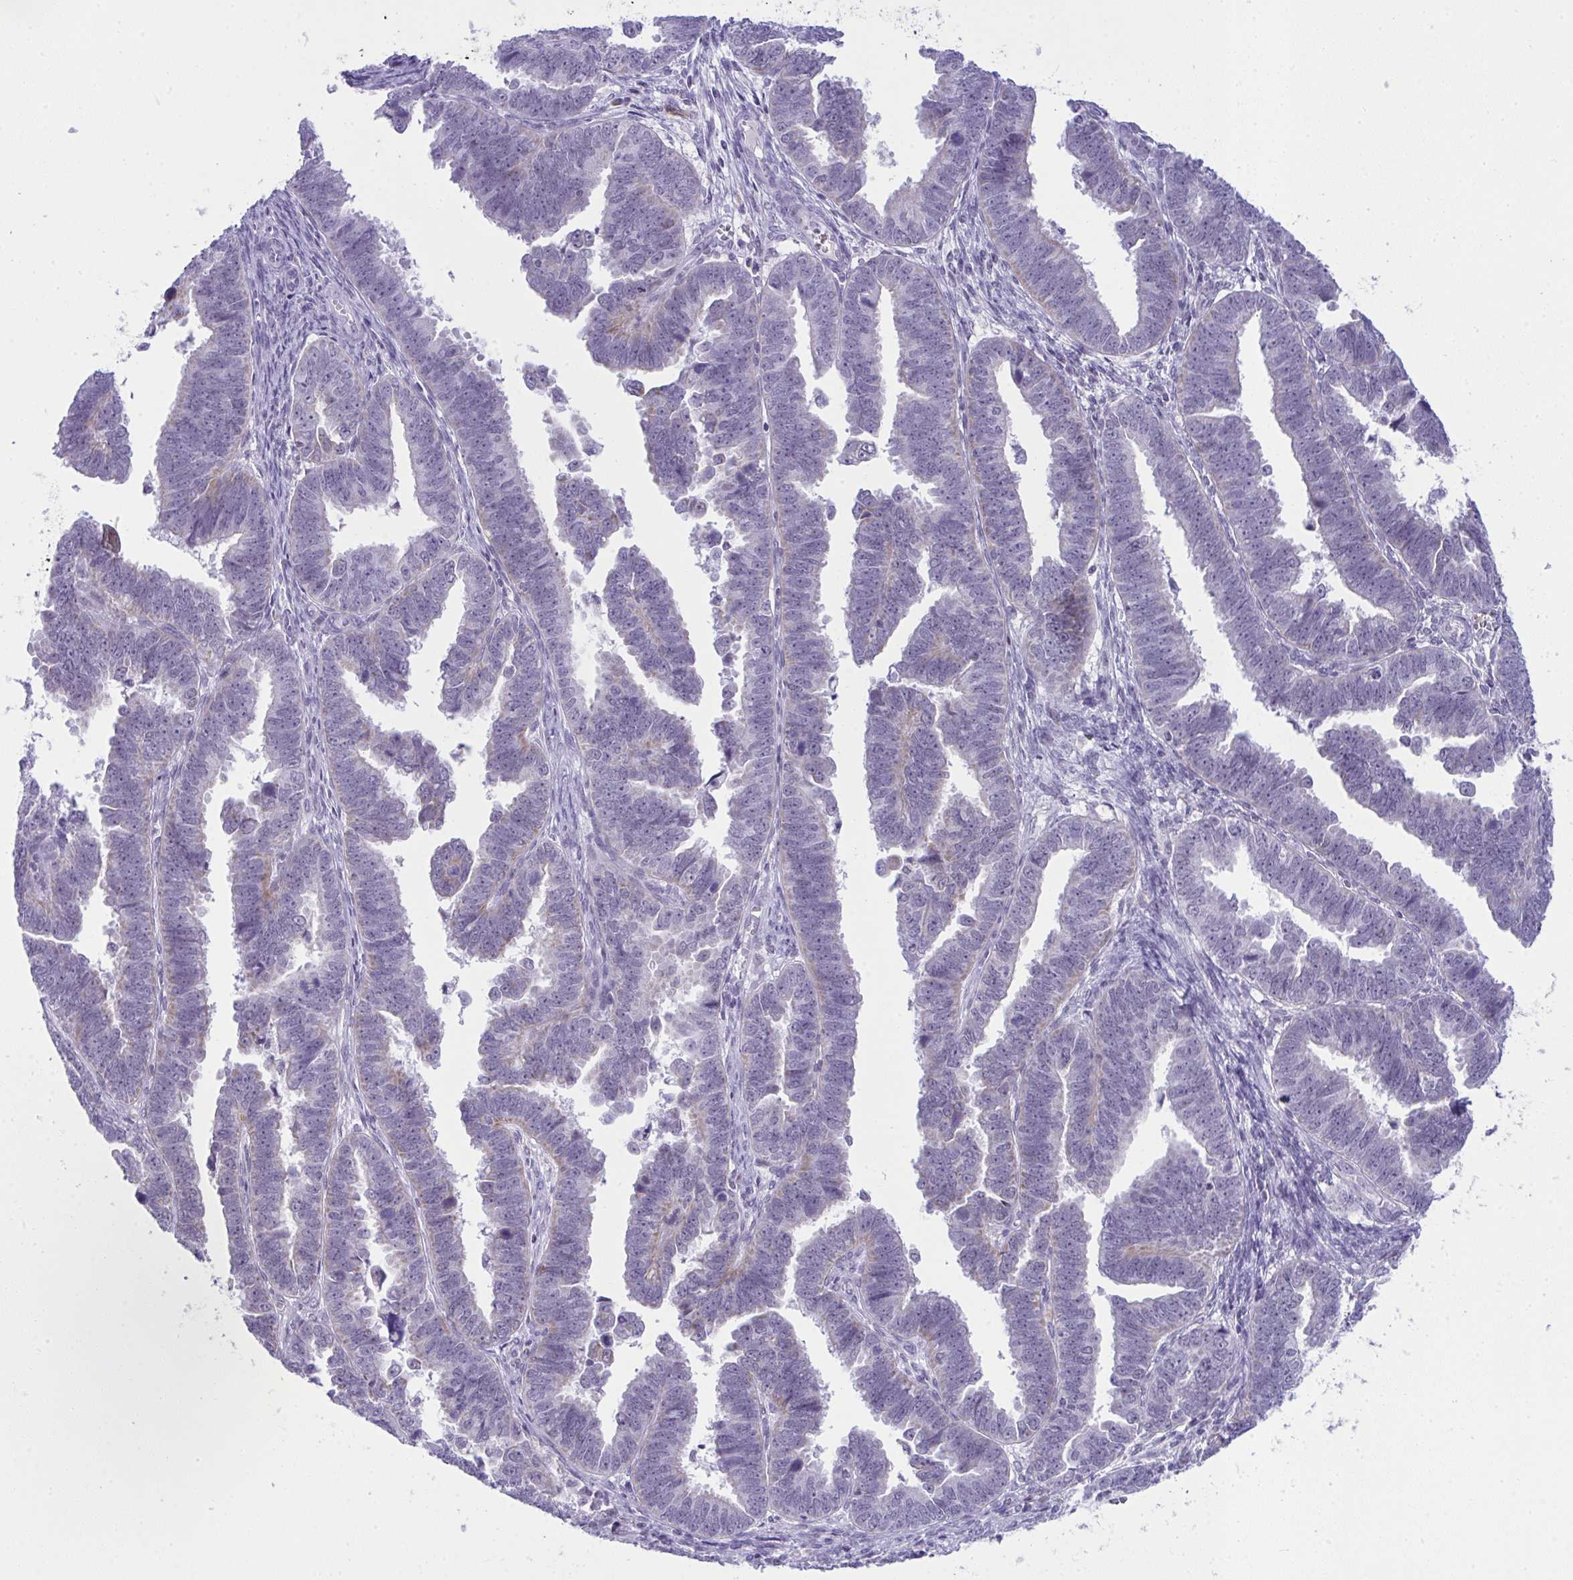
{"staining": {"intensity": "weak", "quantity": "<25%", "location": "cytoplasmic/membranous"}, "tissue": "endometrial cancer", "cell_type": "Tumor cells", "image_type": "cancer", "snomed": [{"axis": "morphology", "description": "Adenocarcinoma, NOS"}, {"axis": "topography", "description": "Endometrium"}], "caption": "Adenocarcinoma (endometrial) stained for a protein using immunohistochemistry demonstrates no positivity tumor cells.", "gene": "PLA2G12B", "patient": {"sex": "female", "age": 75}}